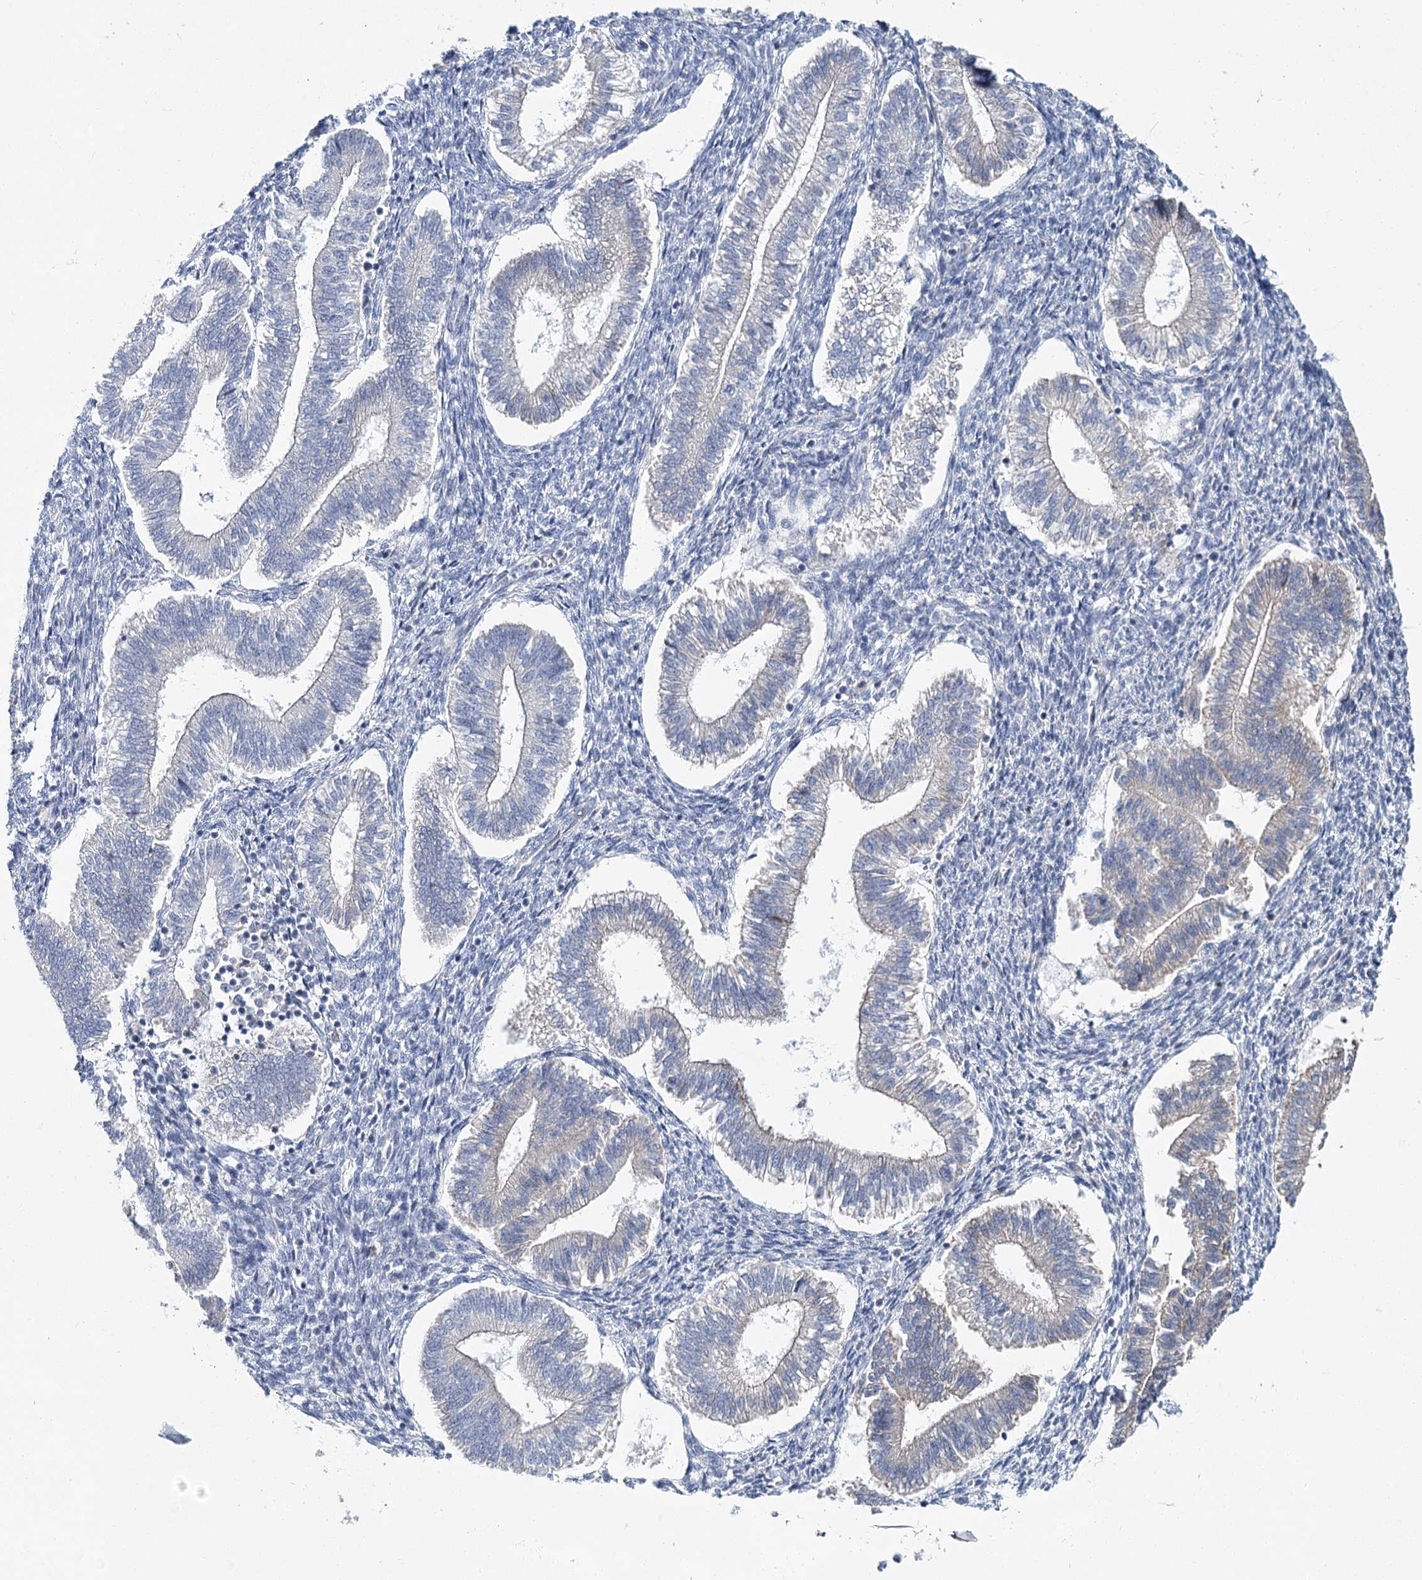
{"staining": {"intensity": "negative", "quantity": "none", "location": "none"}, "tissue": "endometrium", "cell_type": "Cells in endometrial stroma", "image_type": "normal", "snomed": [{"axis": "morphology", "description": "Normal tissue, NOS"}, {"axis": "topography", "description": "Endometrium"}], "caption": "Protein analysis of benign endometrium shows no significant staining in cells in endometrial stroma.", "gene": "CPLANE1", "patient": {"sex": "female", "age": 25}}